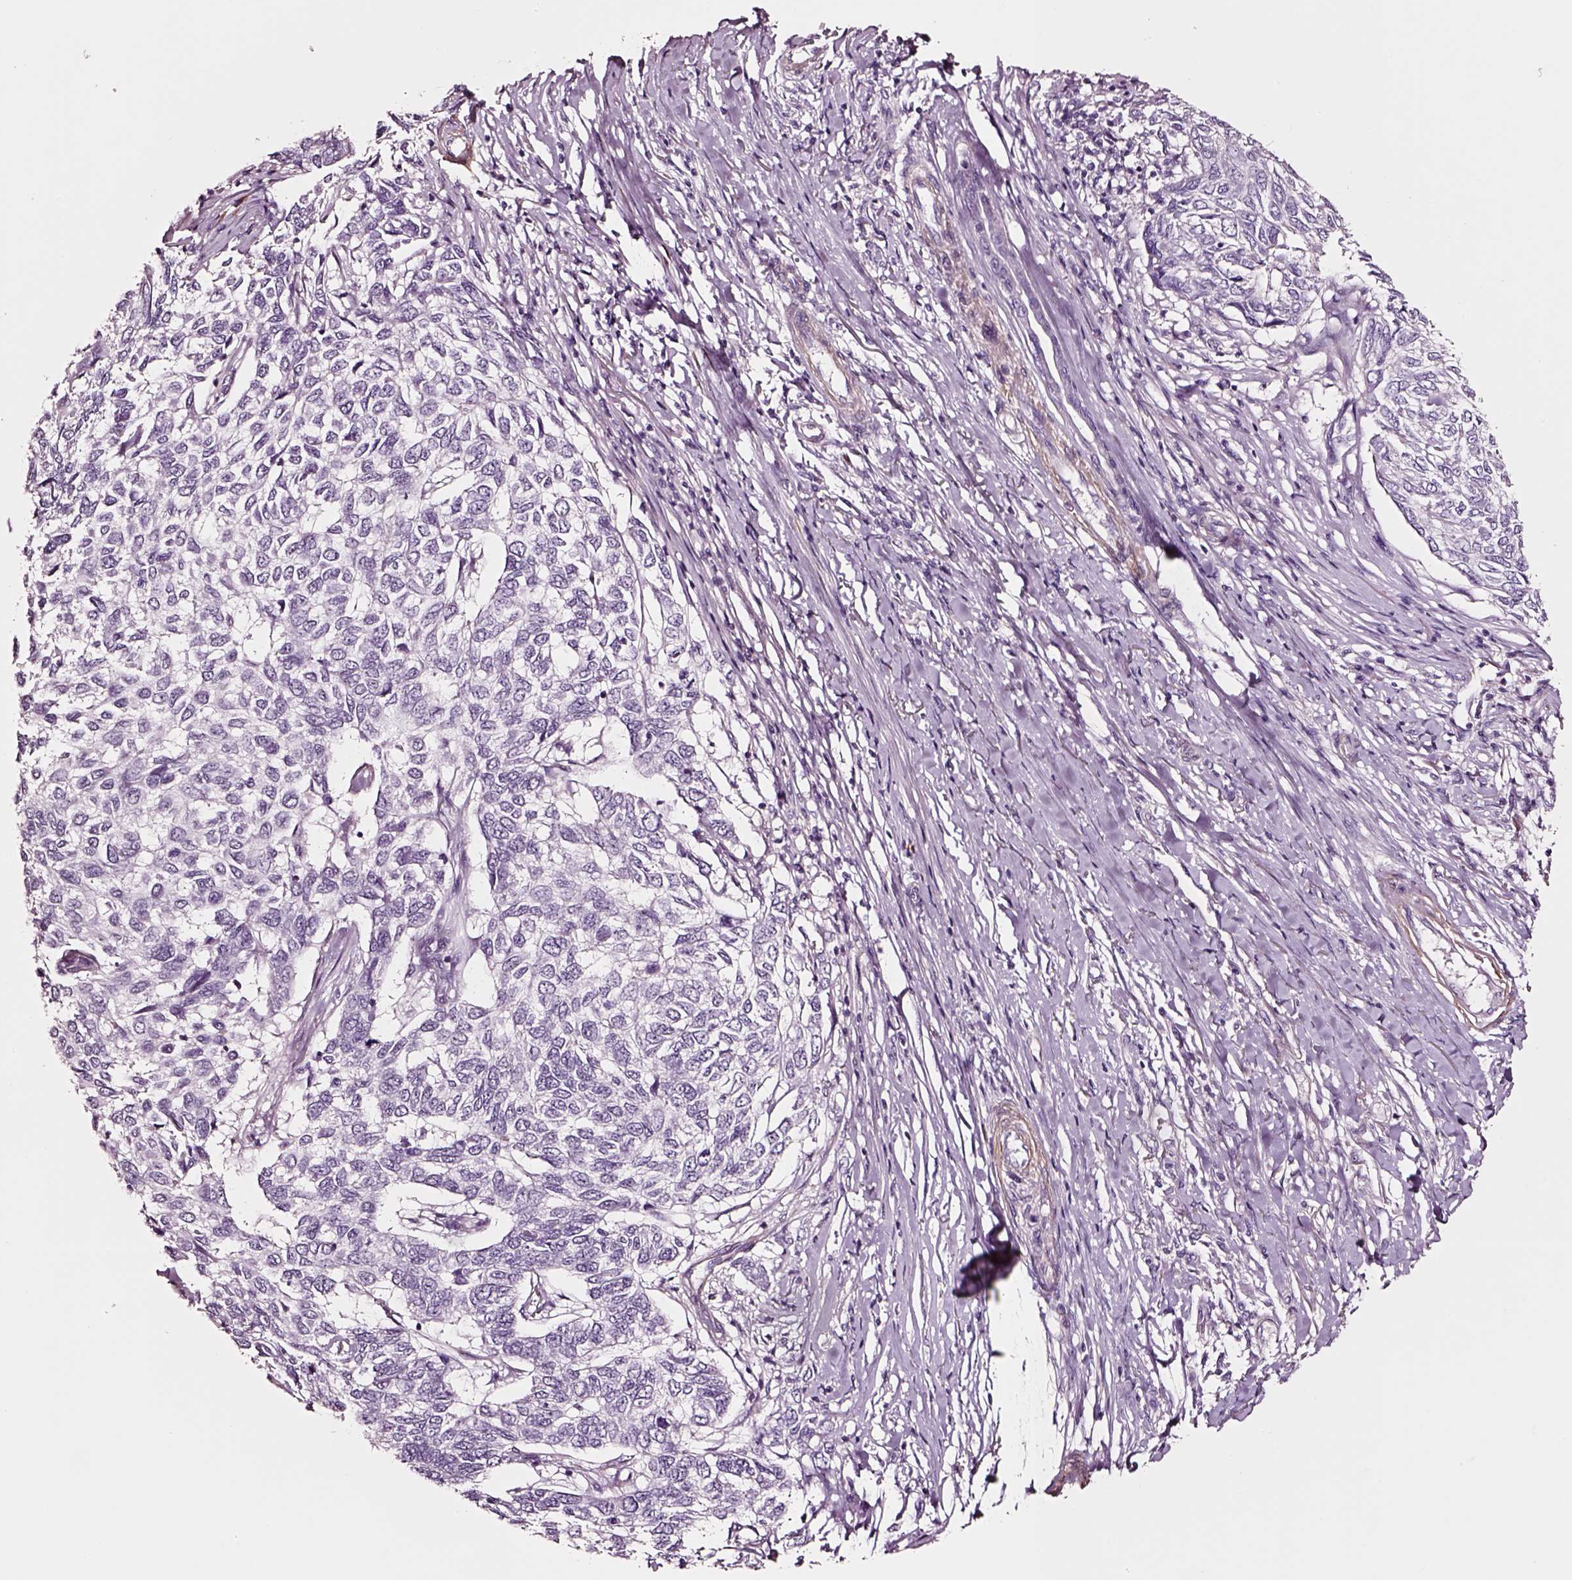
{"staining": {"intensity": "negative", "quantity": "none", "location": "none"}, "tissue": "skin cancer", "cell_type": "Tumor cells", "image_type": "cancer", "snomed": [{"axis": "morphology", "description": "Basal cell carcinoma"}, {"axis": "topography", "description": "Skin"}], "caption": "The histopathology image demonstrates no staining of tumor cells in basal cell carcinoma (skin).", "gene": "SOX10", "patient": {"sex": "female", "age": 65}}